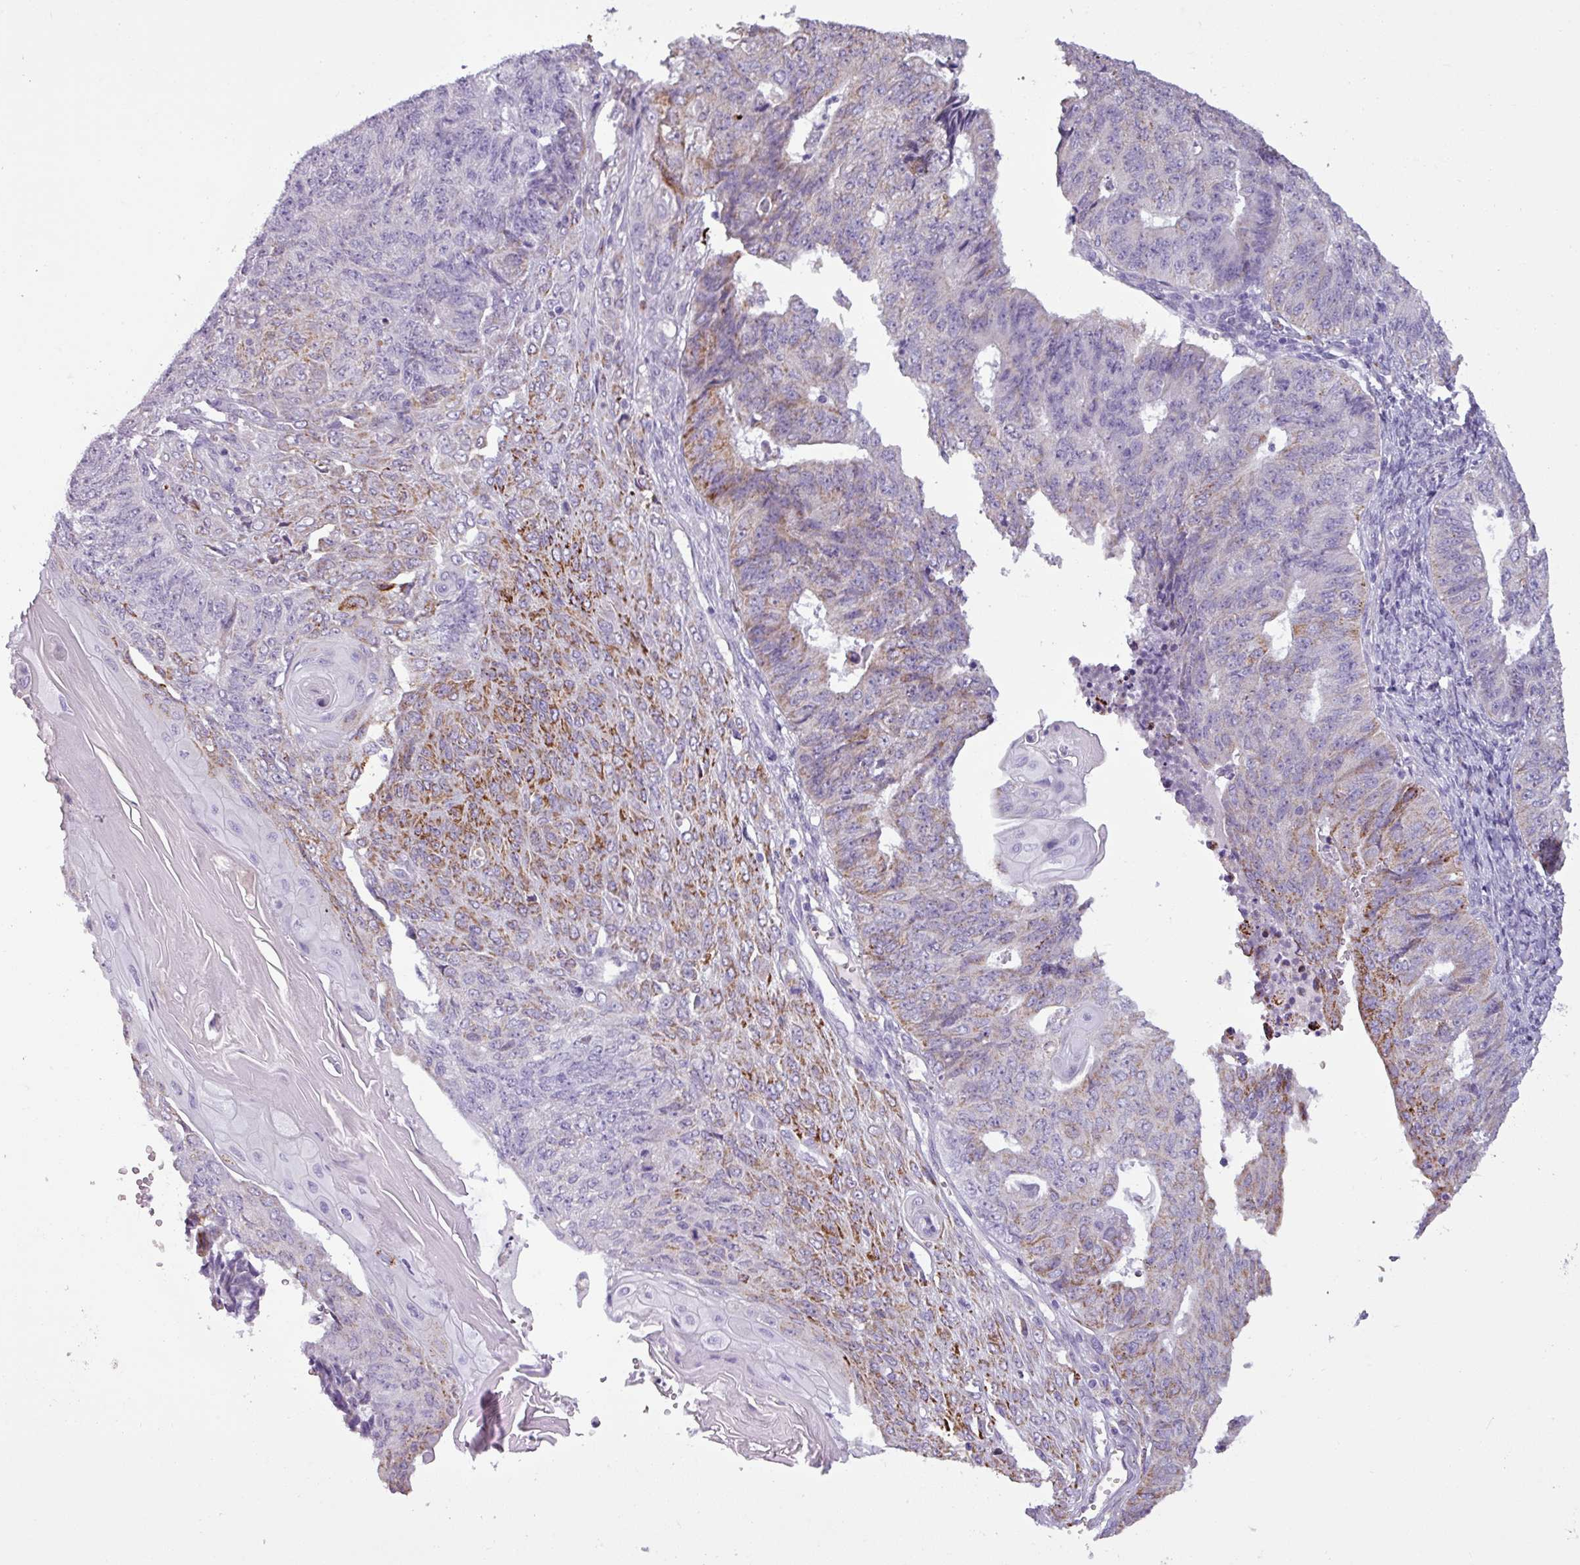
{"staining": {"intensity": "moderate", "quantity": "<25%", "location": "cytoplasmic/membranous"}, "tissue": "endometrial cancer", "cell_type": "Tumor cells", "image_type": "cancer", "snomed": [{"axis": "morphology", "description": "Adenocarcinoma, NOS"}, {"axis": "topography", "description": "Endometrium"}], "caption": "IHC histopathology image of human endometrial adenocarcinoma stained for a protein (brown), which exhibits low levels of moderate cytoplasmic/membranous staining in approximately <25% of tumor cells.", "gene": "ZNF667", "patient": {"sex": "female", "age": 32}}